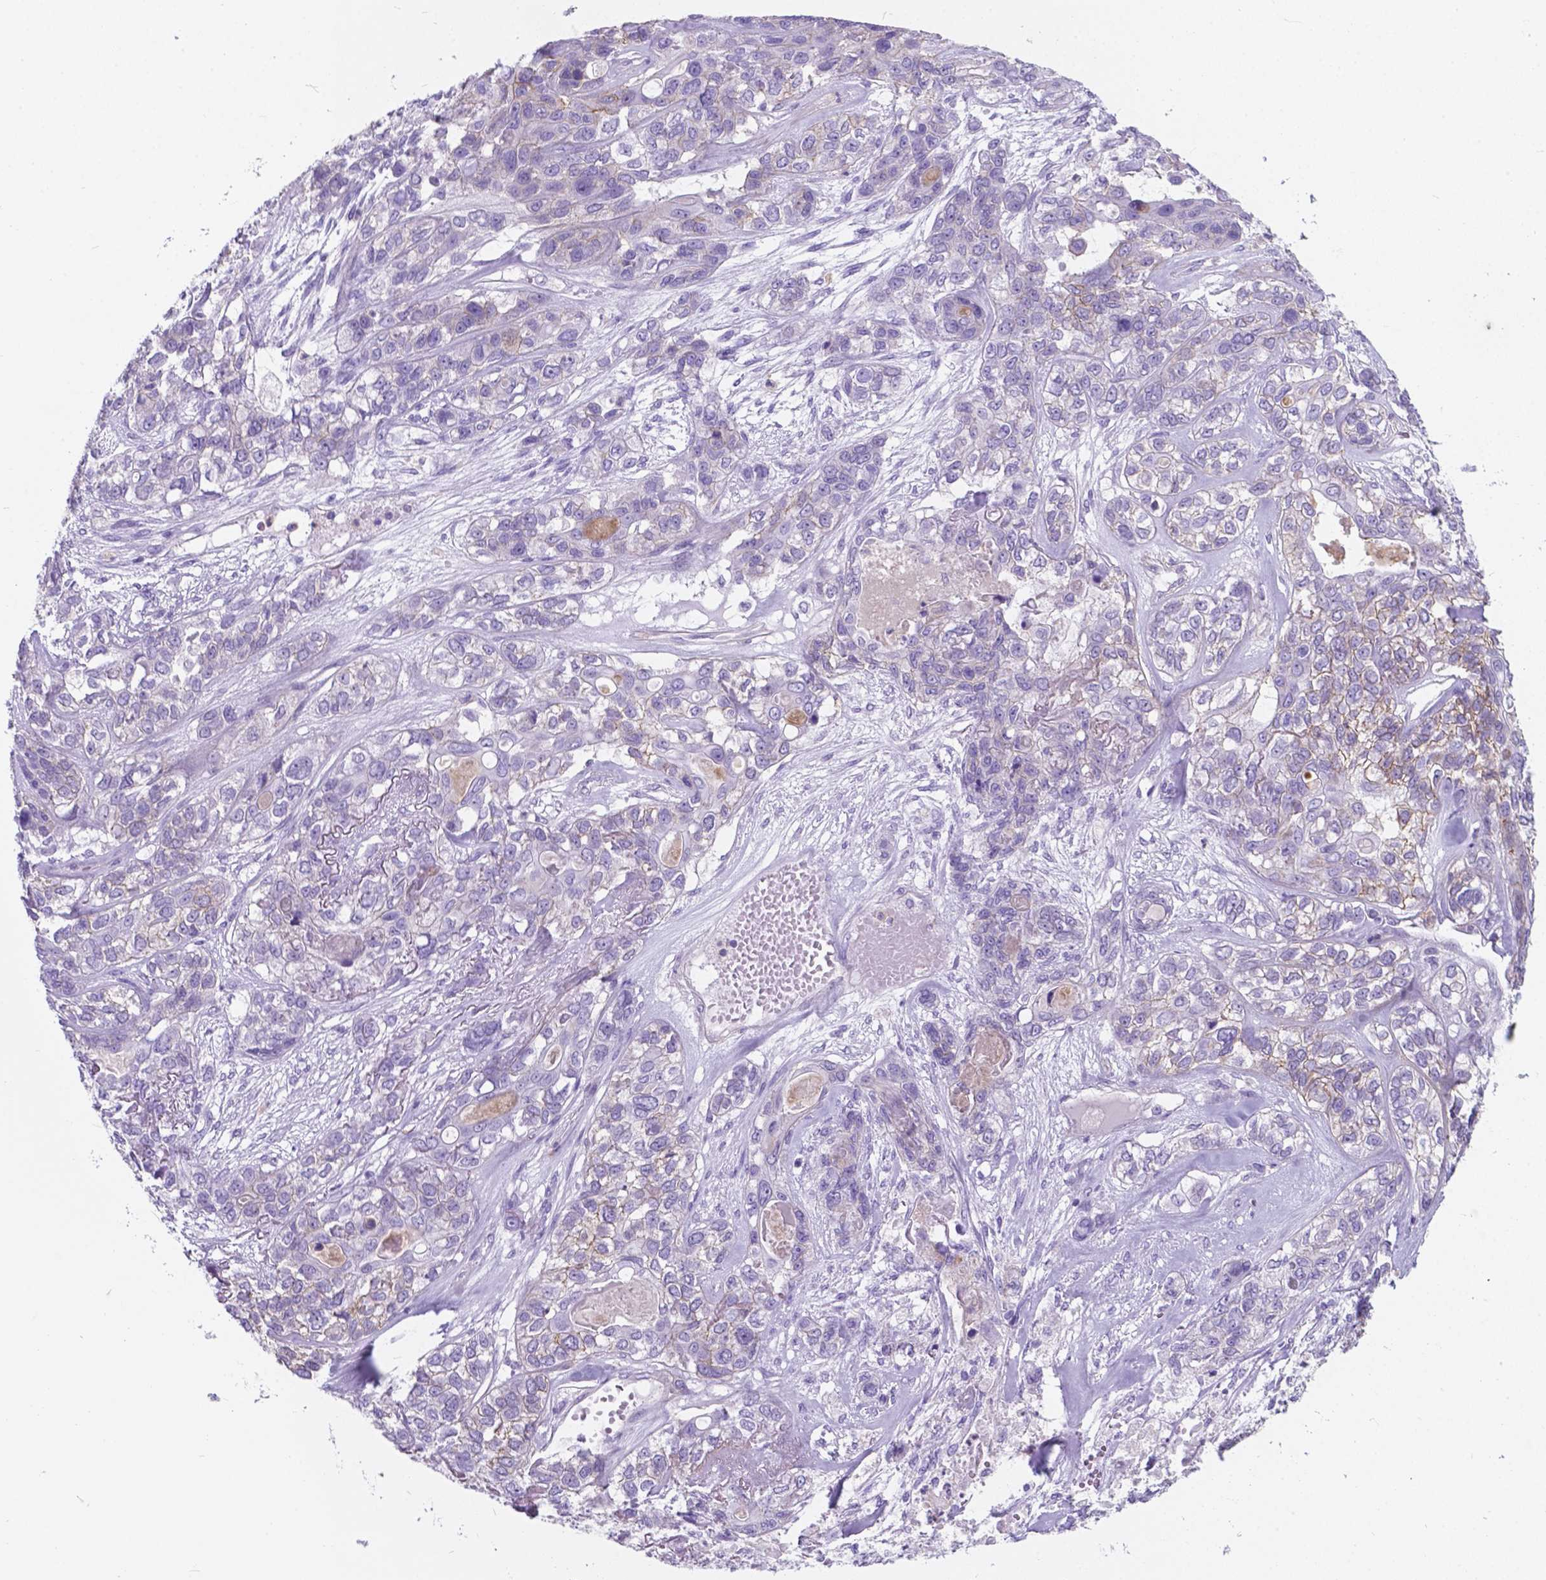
{"staining": {"intensity": "weak", "quantity": "<25%", "location": "cytoplasmic/membranous"}, "tissue": "lung cancer", "cell_type": "Tumor cells", "image_type": "cancer", "snomed": [{"axis": "morphology", "description": "Squamous cell carcinoma, NOS"}, {"axis": "topography", "description": "Lung"}], "caption": "There is no significant positivity in tumor cells of lung cancer. (Immunohistochemistry (ihc), brightfield microscopy, high magnification).", "gene": "KIAA0040", "patient": {"sex": "female", "age": 70}}